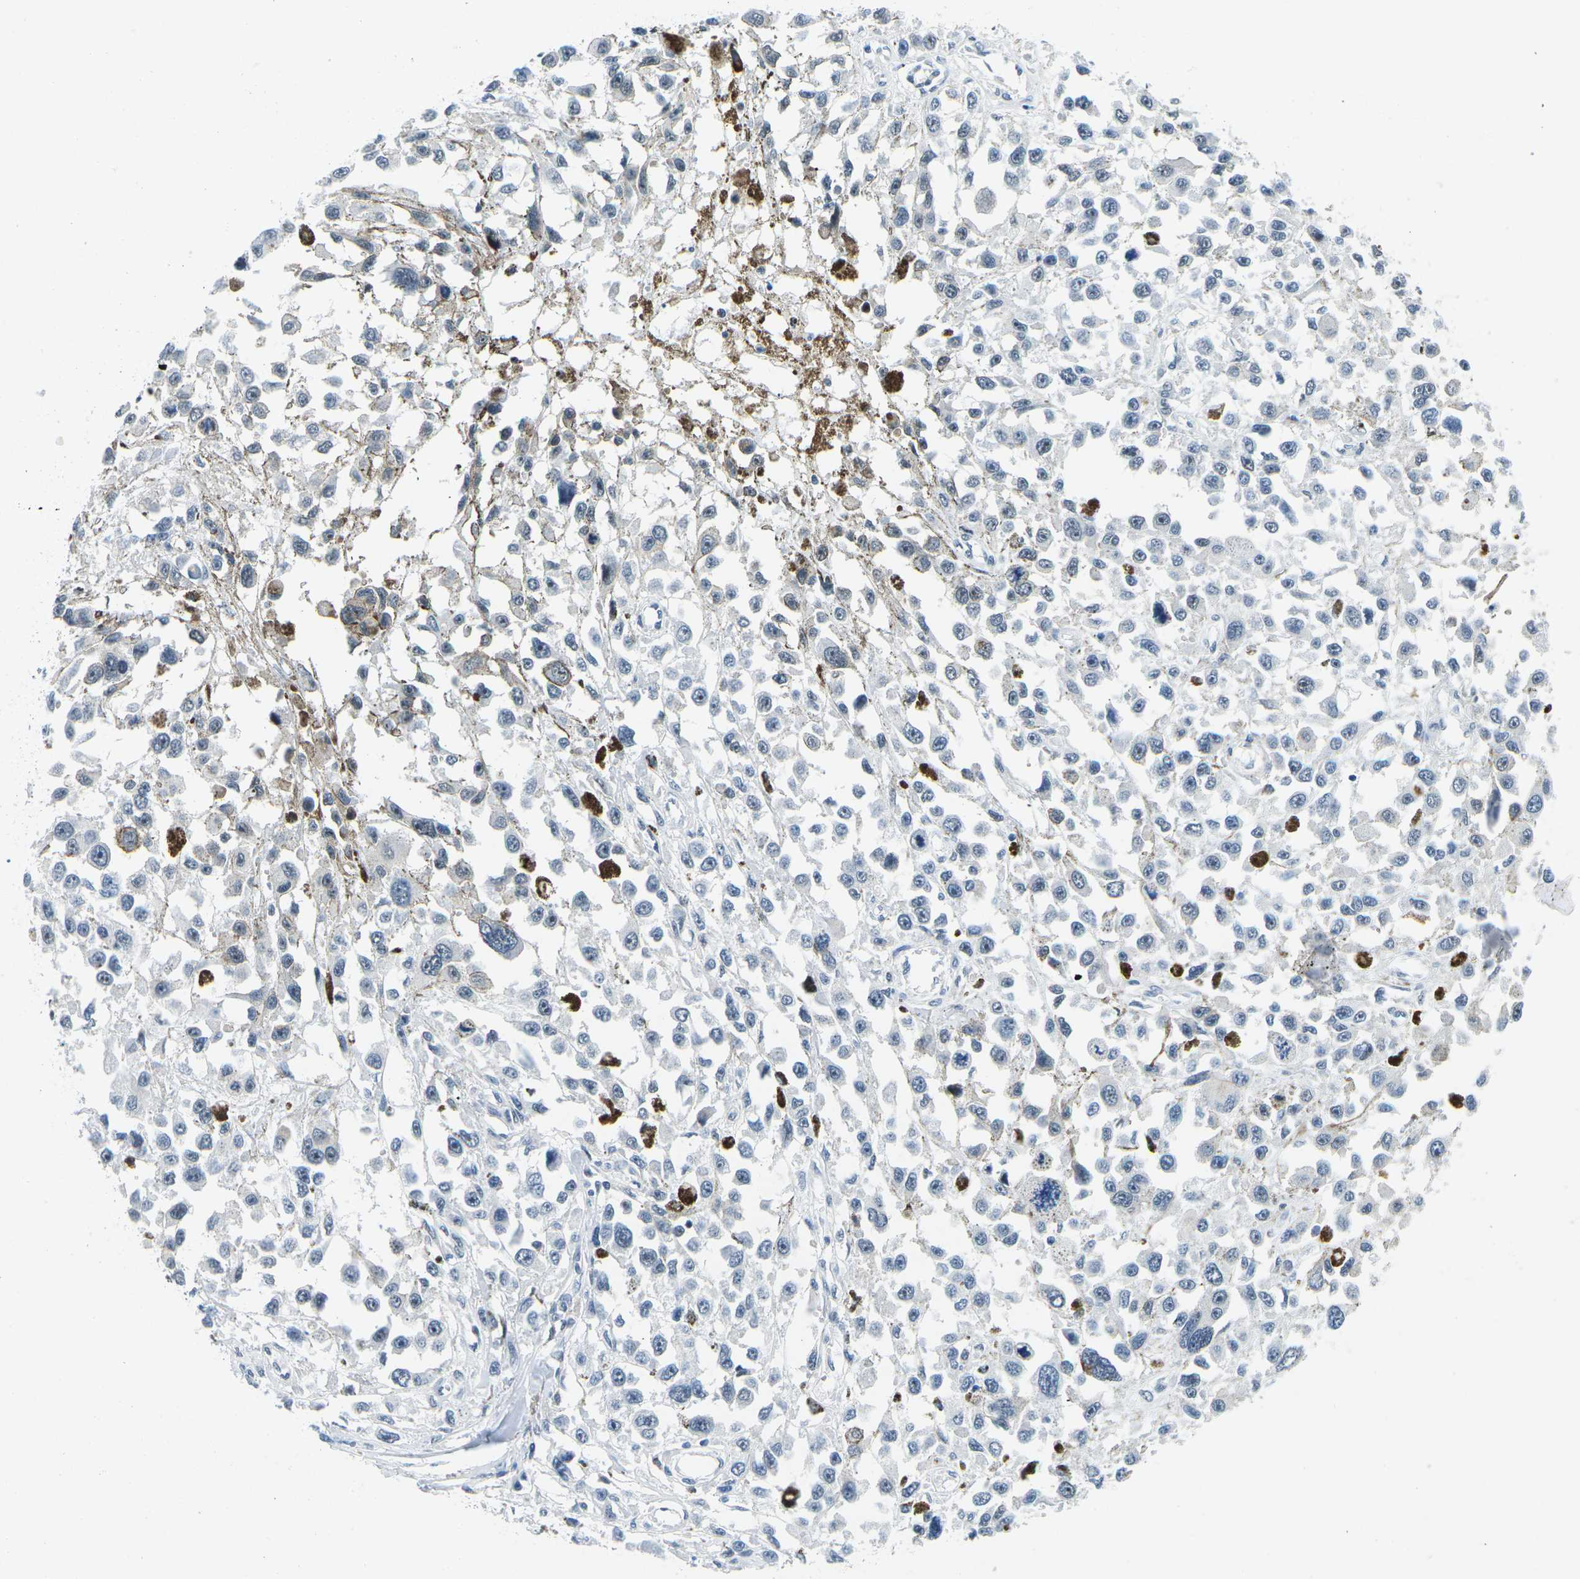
{"staining": {"intensity": "negative", "quantity": "none", "location": "none"}, "tissue": "melanoma", "cell_type": "Tumor cells", "image_type": "cancer", "snomed": [{"axis": "morphology", "description": "Malignant melanoma, Metastatic site"}, {"axis": "topography", "description": "Lymph node"}], "caption": "An IHC histopathology image of malignant melanoma (metastatic site) is shown. There is no staining in tumor cells of malignant melanoma (metastatic site).", "gene": "PRPF8", "patient": {"sex": "male", "age": 59}}